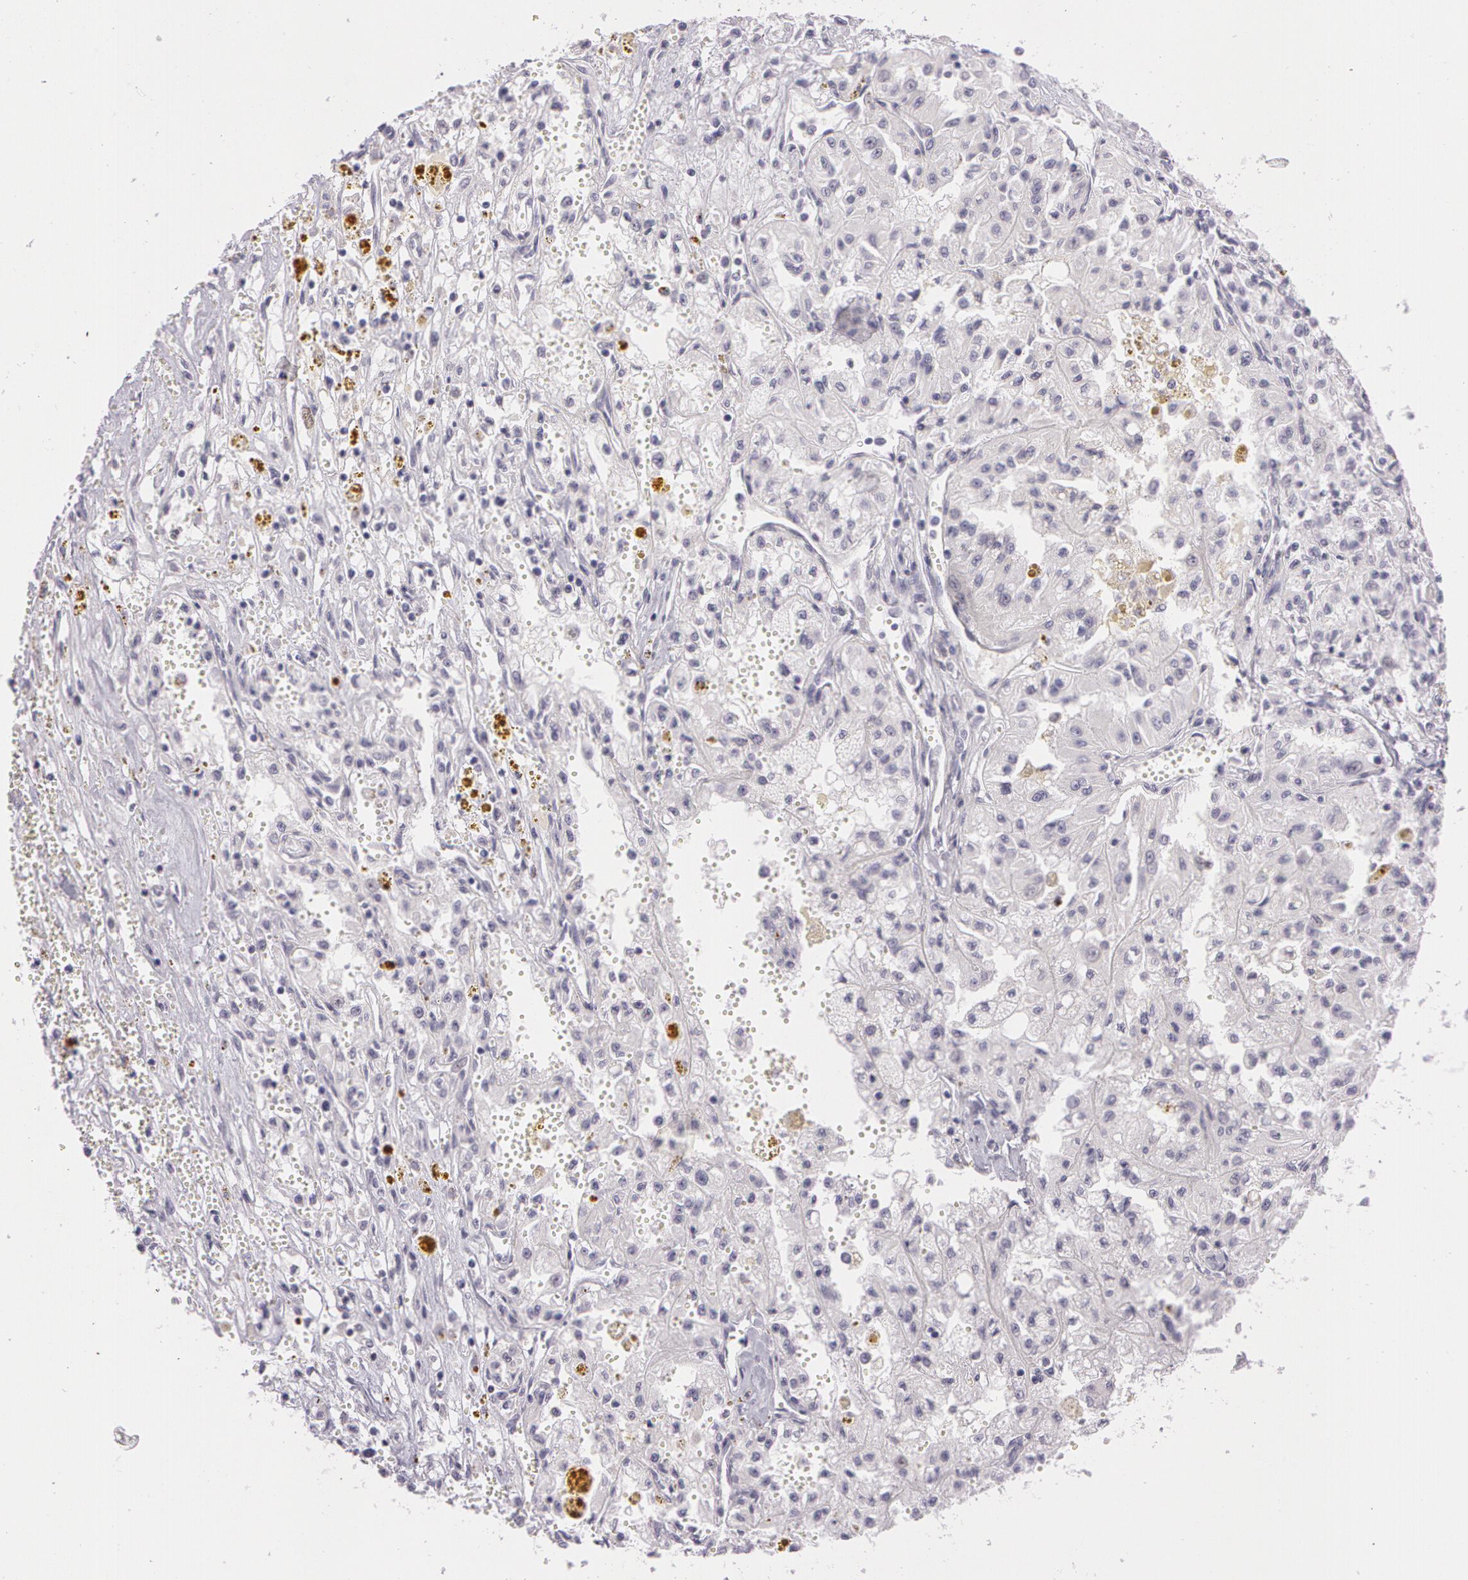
{"staining": {"intensity": "negative", "quantity": "none", "location": "none"}, "tissue": "renal cancer", "cell_type": "Tumor cells", "image_type": "cancer", "snomed": [{"axis": "morphology", "description": "Adenocarcinoma, NOS"}, {"axis": "topography", "description": "Kidney"}], "caption": "Human renal adenocarcinoma stained for a protein using immunohistochemistry (IHC) exhibits no positivity in tumor cells.", "gene": "OTC", "patient": {"sex": "male", "age": 78}}